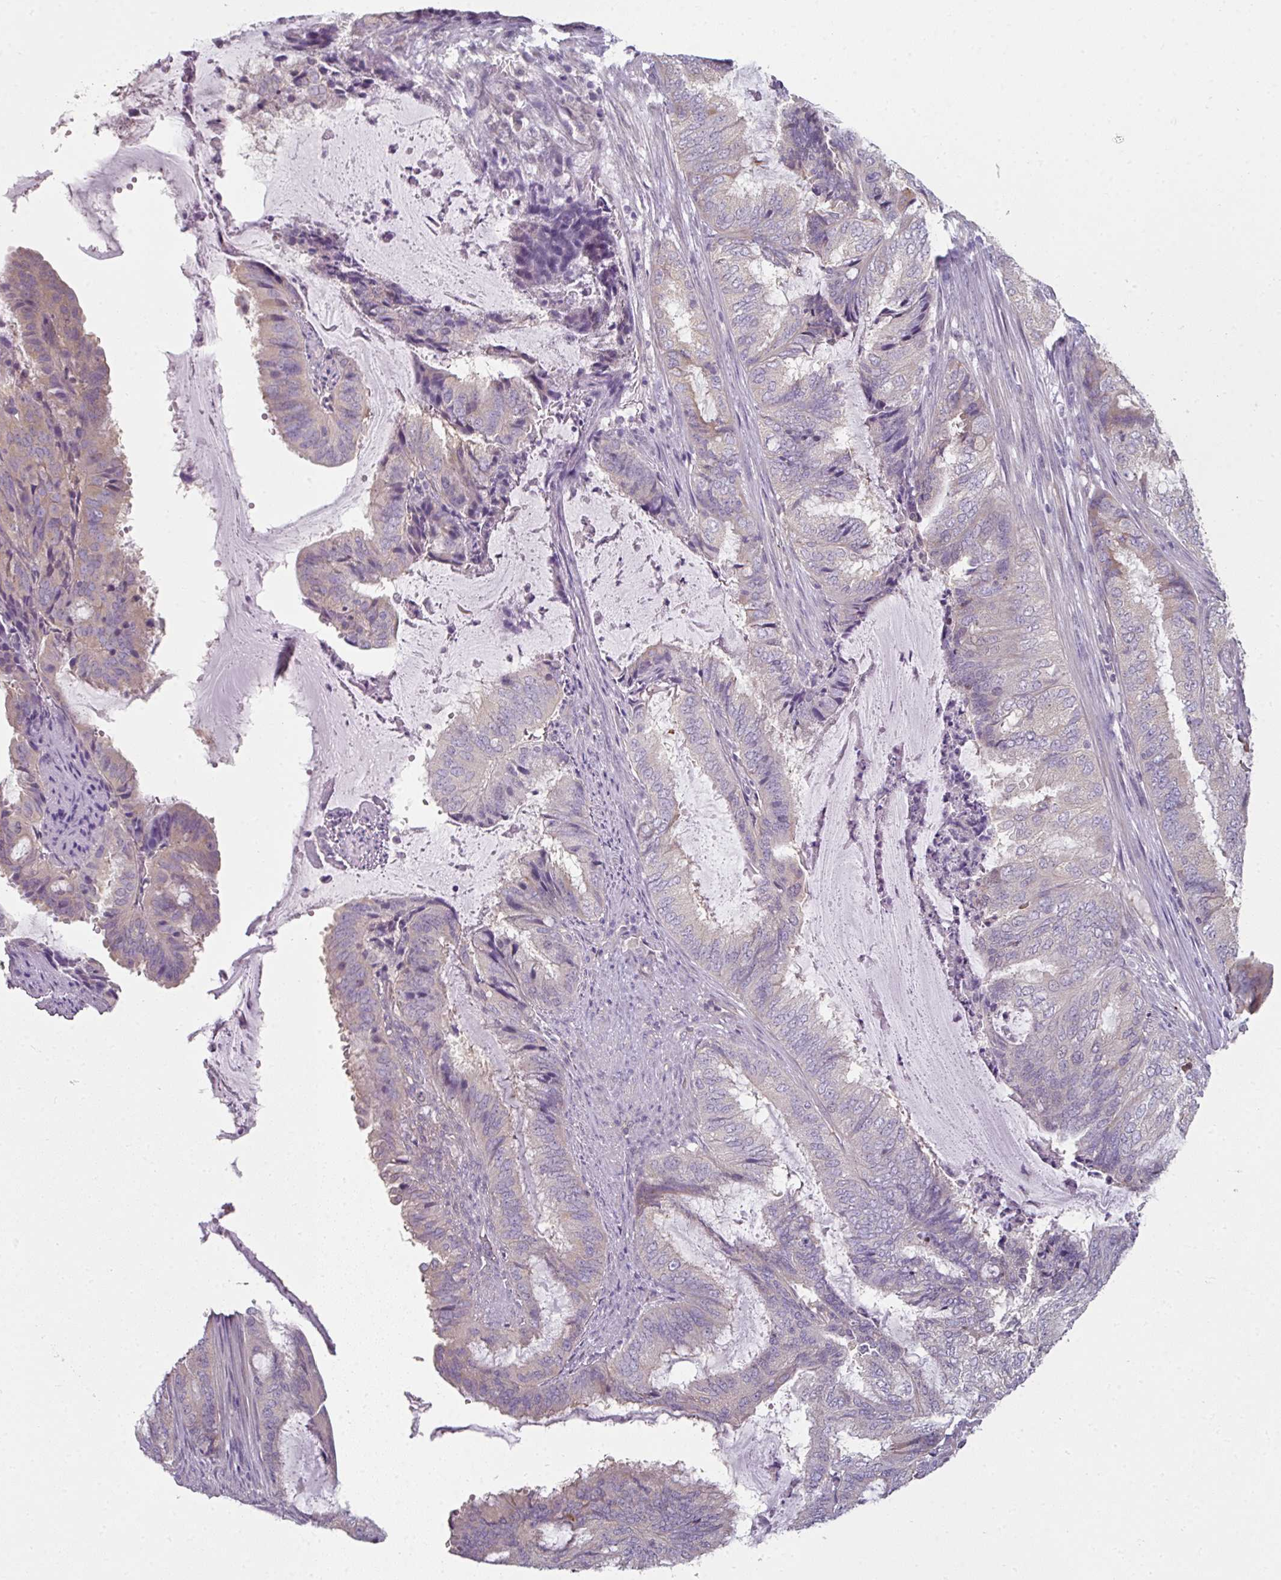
{"staining": {"intensity": "weak", "quantity": "<25%", "location": "cytoplasmic/membranous"}, "tissue": "endometrial cancer", "cell_type": "Tumor cells", "image_type": "cancer", "snomed": [{"axis": "morphology", "description": "Adenocarcinoma, NOS"}, {"axis": "topography", "description": "Endometrium"}], "caption": "Protein analysis of adenocarcinoma (endometrial) reveals no significant expression in tumor cells.", "gene": "C19orf33", "patient": {"sex": "female", "age": 51}}